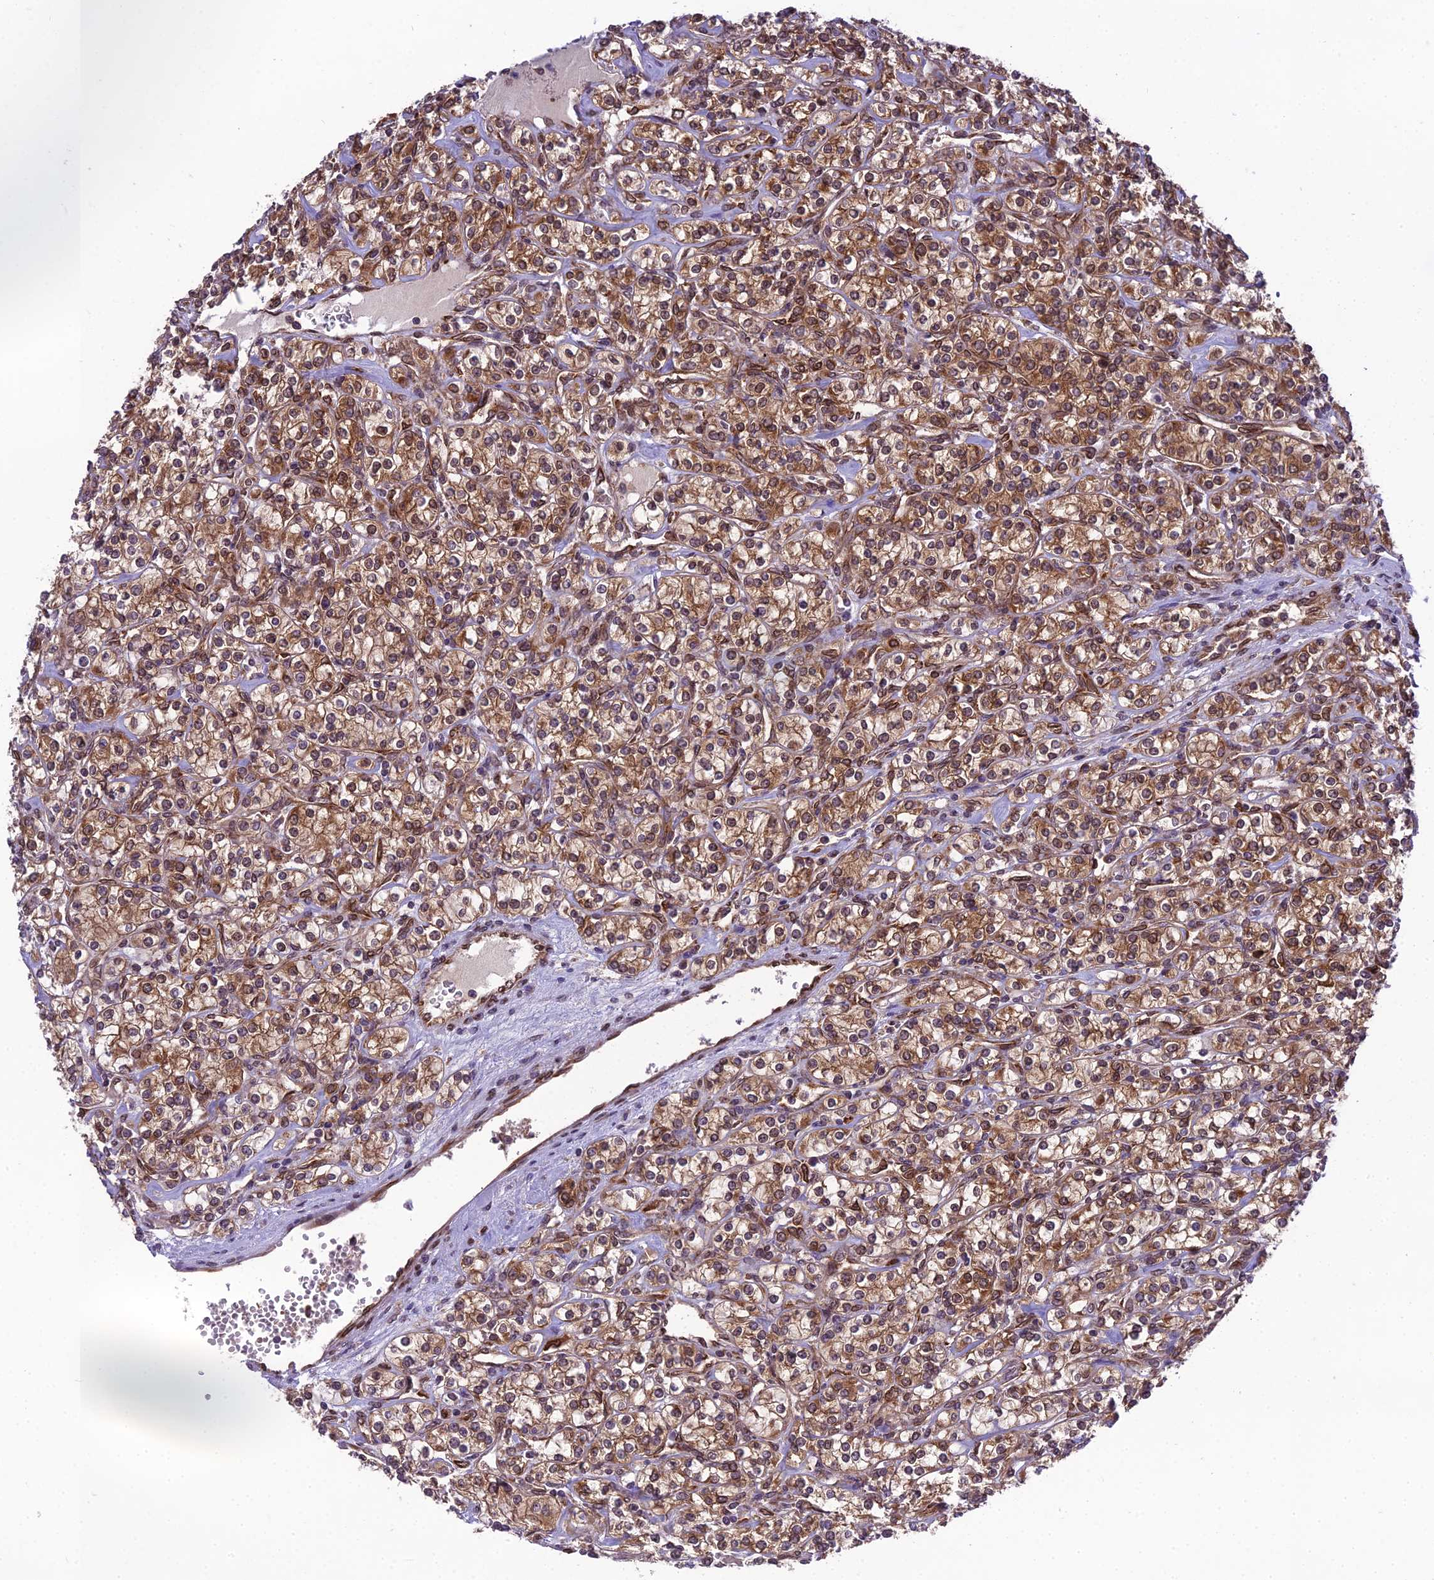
{"staining": {"intensity": "moderate", "quantity": ">75%", "location": "cytoplasmic/membranous"}, "tissue": "renal cancer", "cell_type": "Tumor cells", "image_type": "cancer", "snomed": [{"axis": "morphology", "description": "Adenocarcinoma, NOS"}, {"axis": "topography", "description": "Kidney"}], "caption": "IHC micrograph of neoplastic tissue: human renal cancer stained using IHC exhibits medium levels of moderate protein expression localized specifically in the cytoplasmic/membranous of tumor cells, appearing as a cytoplasmic/membranous brown color.", "gene": "DHCR7", "patient": {"sex": "male", "age": 77}}